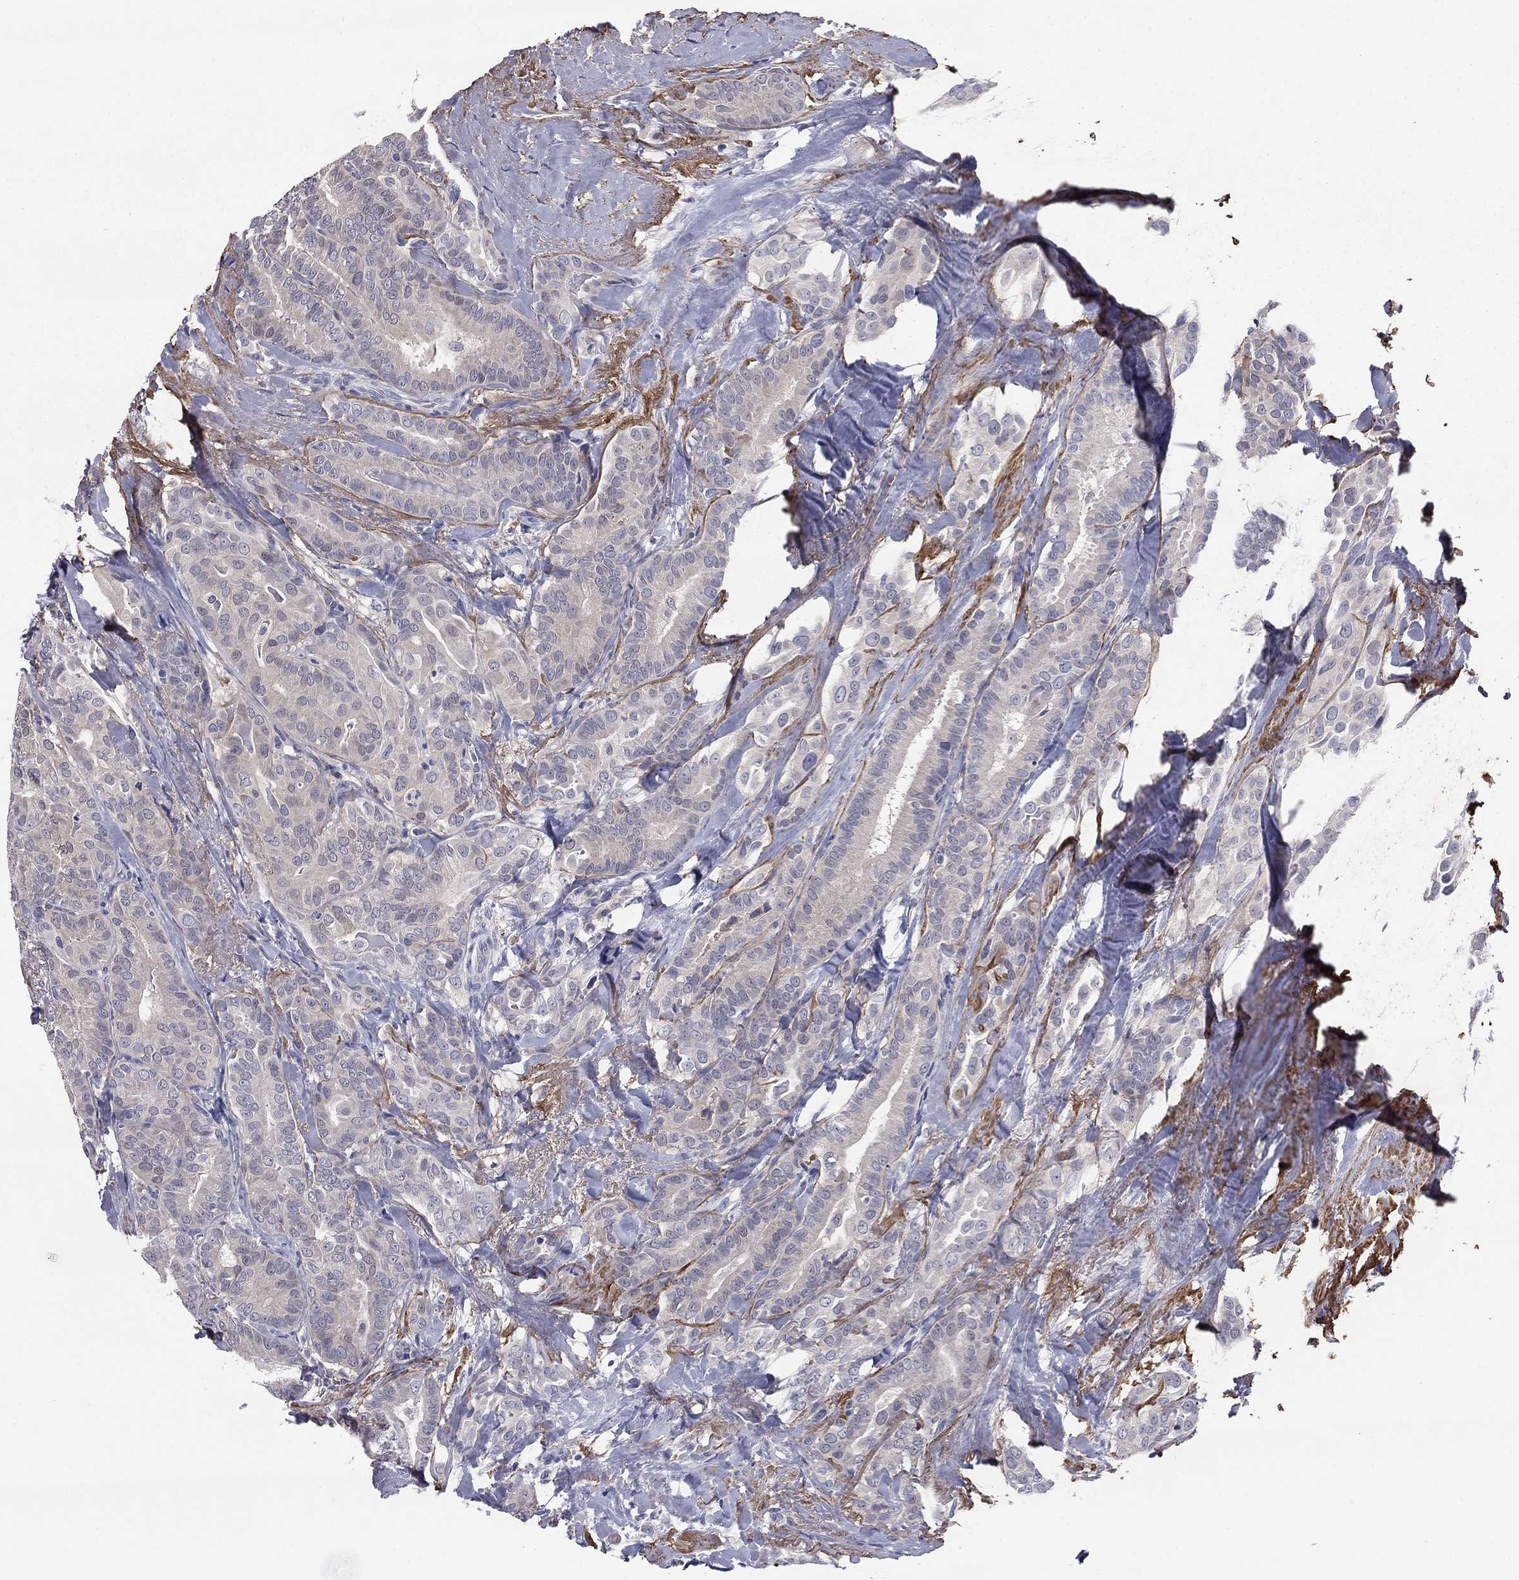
{"staining": {"intensity": "negative", "quantity": "none", "location": "none"}, "tissue": "thyroid cancer", "cell_type": "Tumor cells", "image_type": "cancer", "snomed": [{"axis": "morphology", "description": "Papillary adenocarcinoma, NOS"}, {"axis": "topography", "description": "Thyroid gland"}], "caption": "Thyroid papillary adenocarcinoma was stained to show a protein in brown. There is no significant staining in tumor cells.", "gene": "REXO5", "patient": {"sex": "male", "age": 61}}